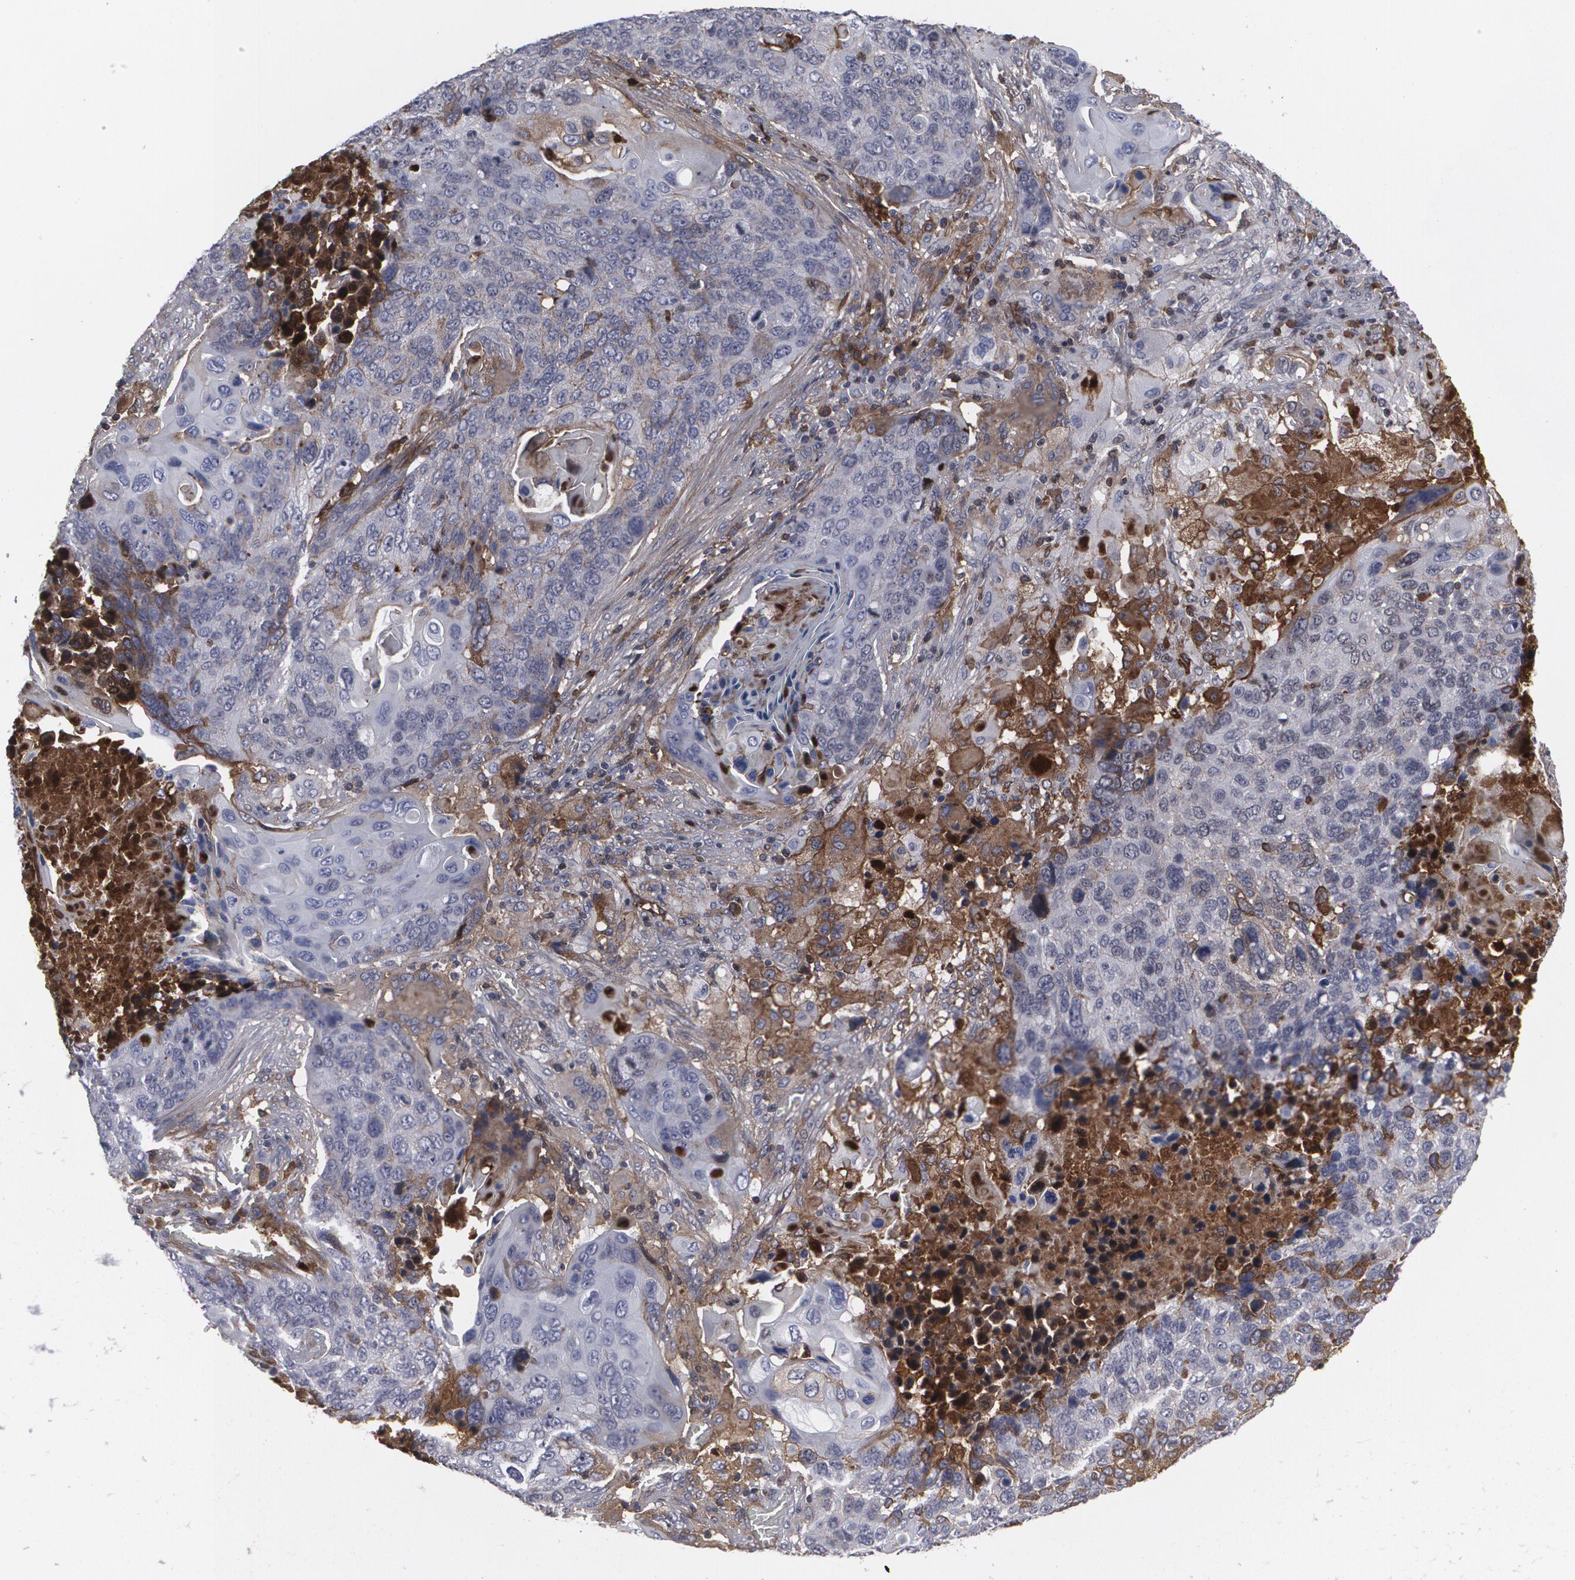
{"staining": {"intensity": "weak", "quantity": "<25%", "location": "cytoplasmic/membranous"}, "tissue": "lung cancer", "cell_type": "Tumor cells", "image_type": "cancer", "snomed": [{"axis": "morphology", "description": "Squamous cell carcinoma, NOS"}, {"axis": "topography", "description": "Lung"}], "caption": "Histopathology image shows no significant protein positivity in tumor cells of lung cancer (squamous cell carcinoma). (IHC, brightfield microscopy, high magnification).", "gene": "LRG1", "patient": {"sex": "male", "age": 68}}